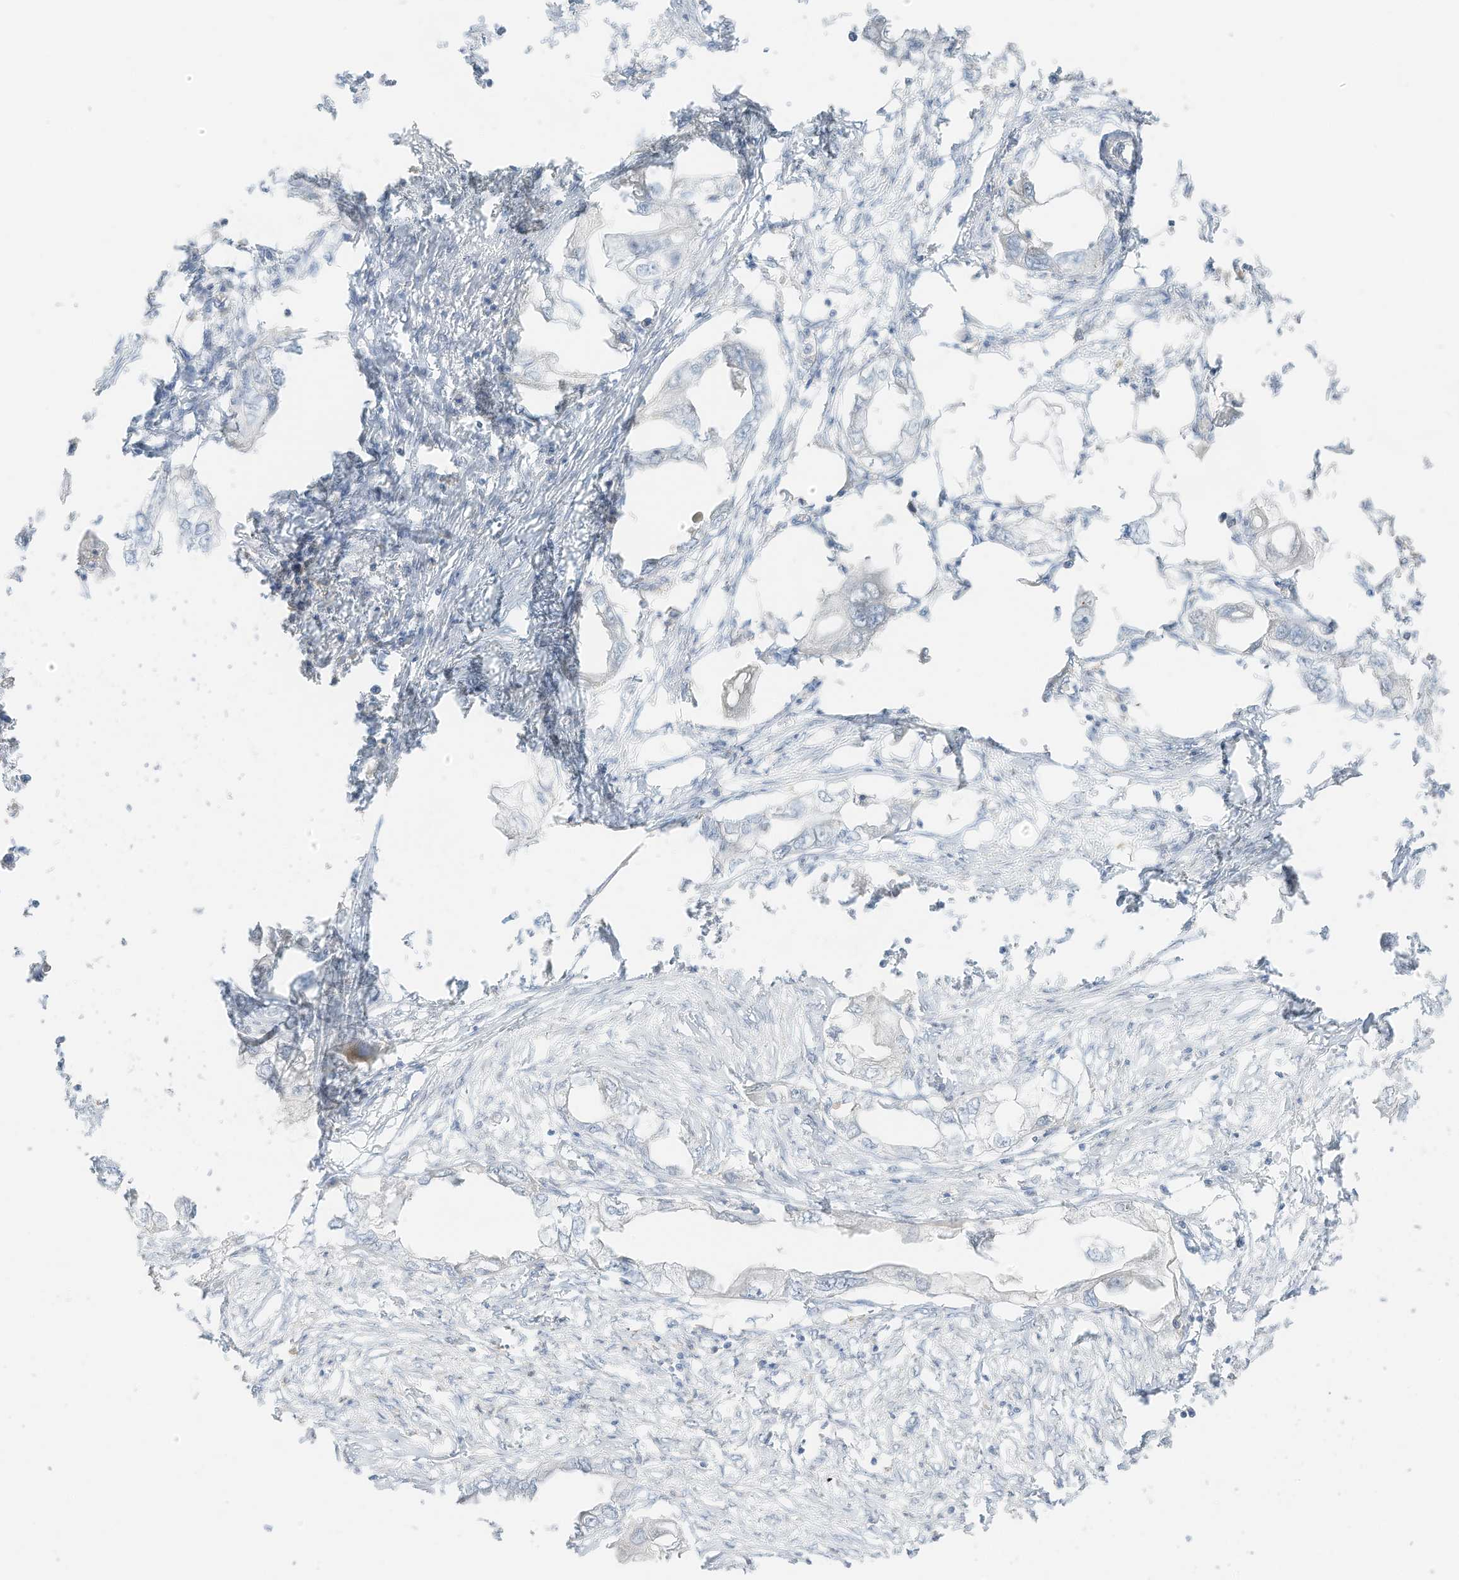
{"staining": {"intensity": "negative", "quantity": "none", "location": "none"}, "tissue": "endometrial cancer", "cell_type": "Tumor cells", "image_type": "cancer", "snomed": [{"axis": "morphology", "description": "Adenocarcinoma, NOS"}, {"axis": "morphology", "description": "Adenocarcinoma, metastatic, NOS"}, {"axis": "topography", "description": "Adipose tissue"}, {"axis": "topography", "description": "Endometrium"}], "caption": "Immunohistochemistry (IHC) histopathology image of metastatic adenocarcinoma (endometrial) stained for a protein (brown), which exhibits no expression in tumor cells. (DAB immunohistochemistry (IHC) visualized using brightfield microscopy, high magnification).", "gene": "ZBTB41", "patient": {"sex": "female", "age": 67}}